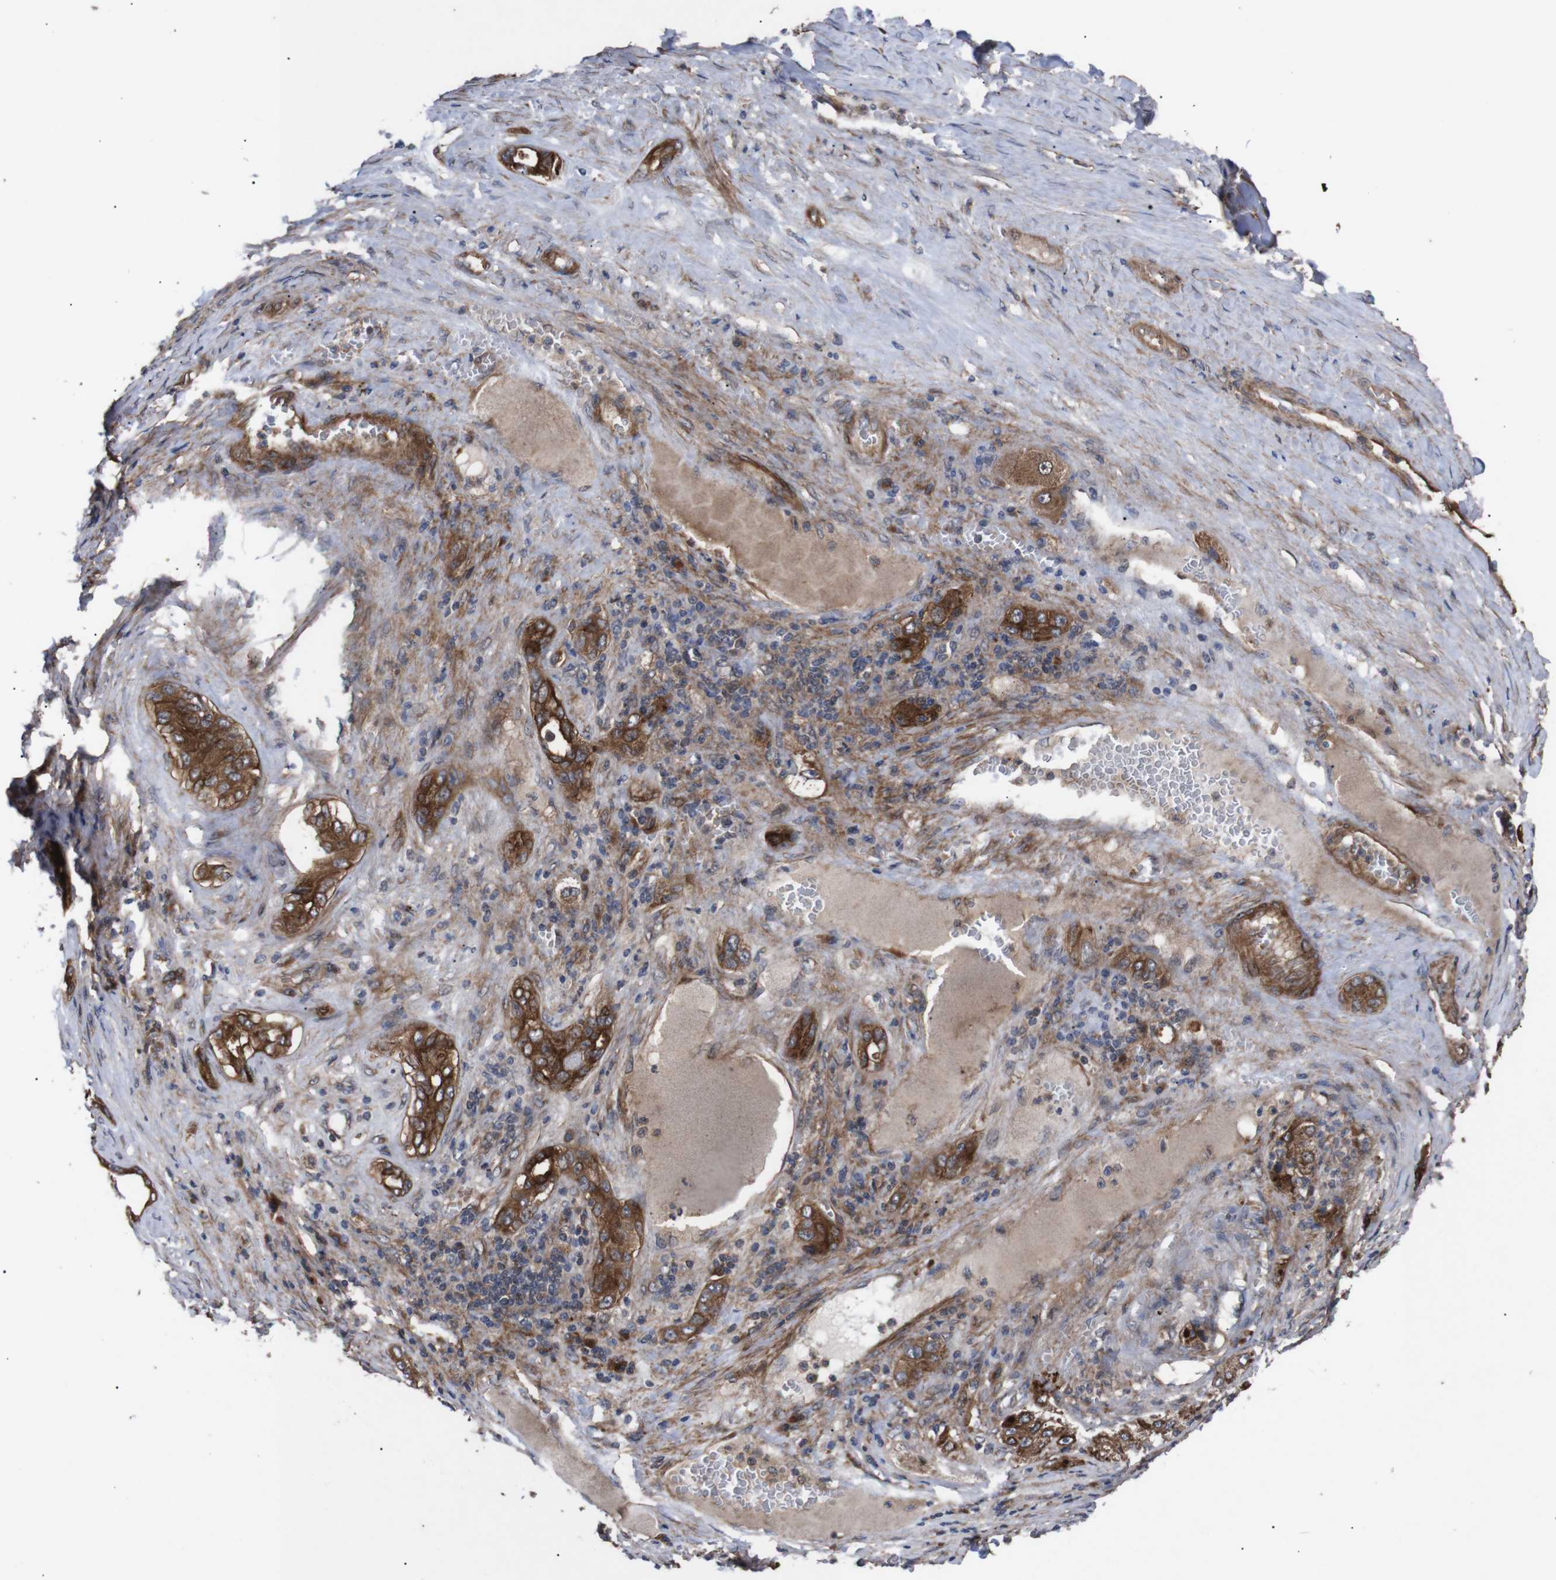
{"staining": {"intensity": "moderate", "quantity": ">75%", "location": "cytoplasmic/membranous"}, "tissue": "liver cancer", "cell_type": "Tumor cells", "image_type": "cancer", "snomed": [{"axis": "morphology", "description": "Carcinoma, Hepatocellular, NOS"}, {"axis": "topography", "description": "Liver"}], "caption": "Tumor cells exhibit medium levels of moderate cytoplasmic/membranous positivity in about >75% of cells in liver hepatocellular carcinoma.", "gene": "PAWR", "patient": {"sex": "female", "age": 73}}